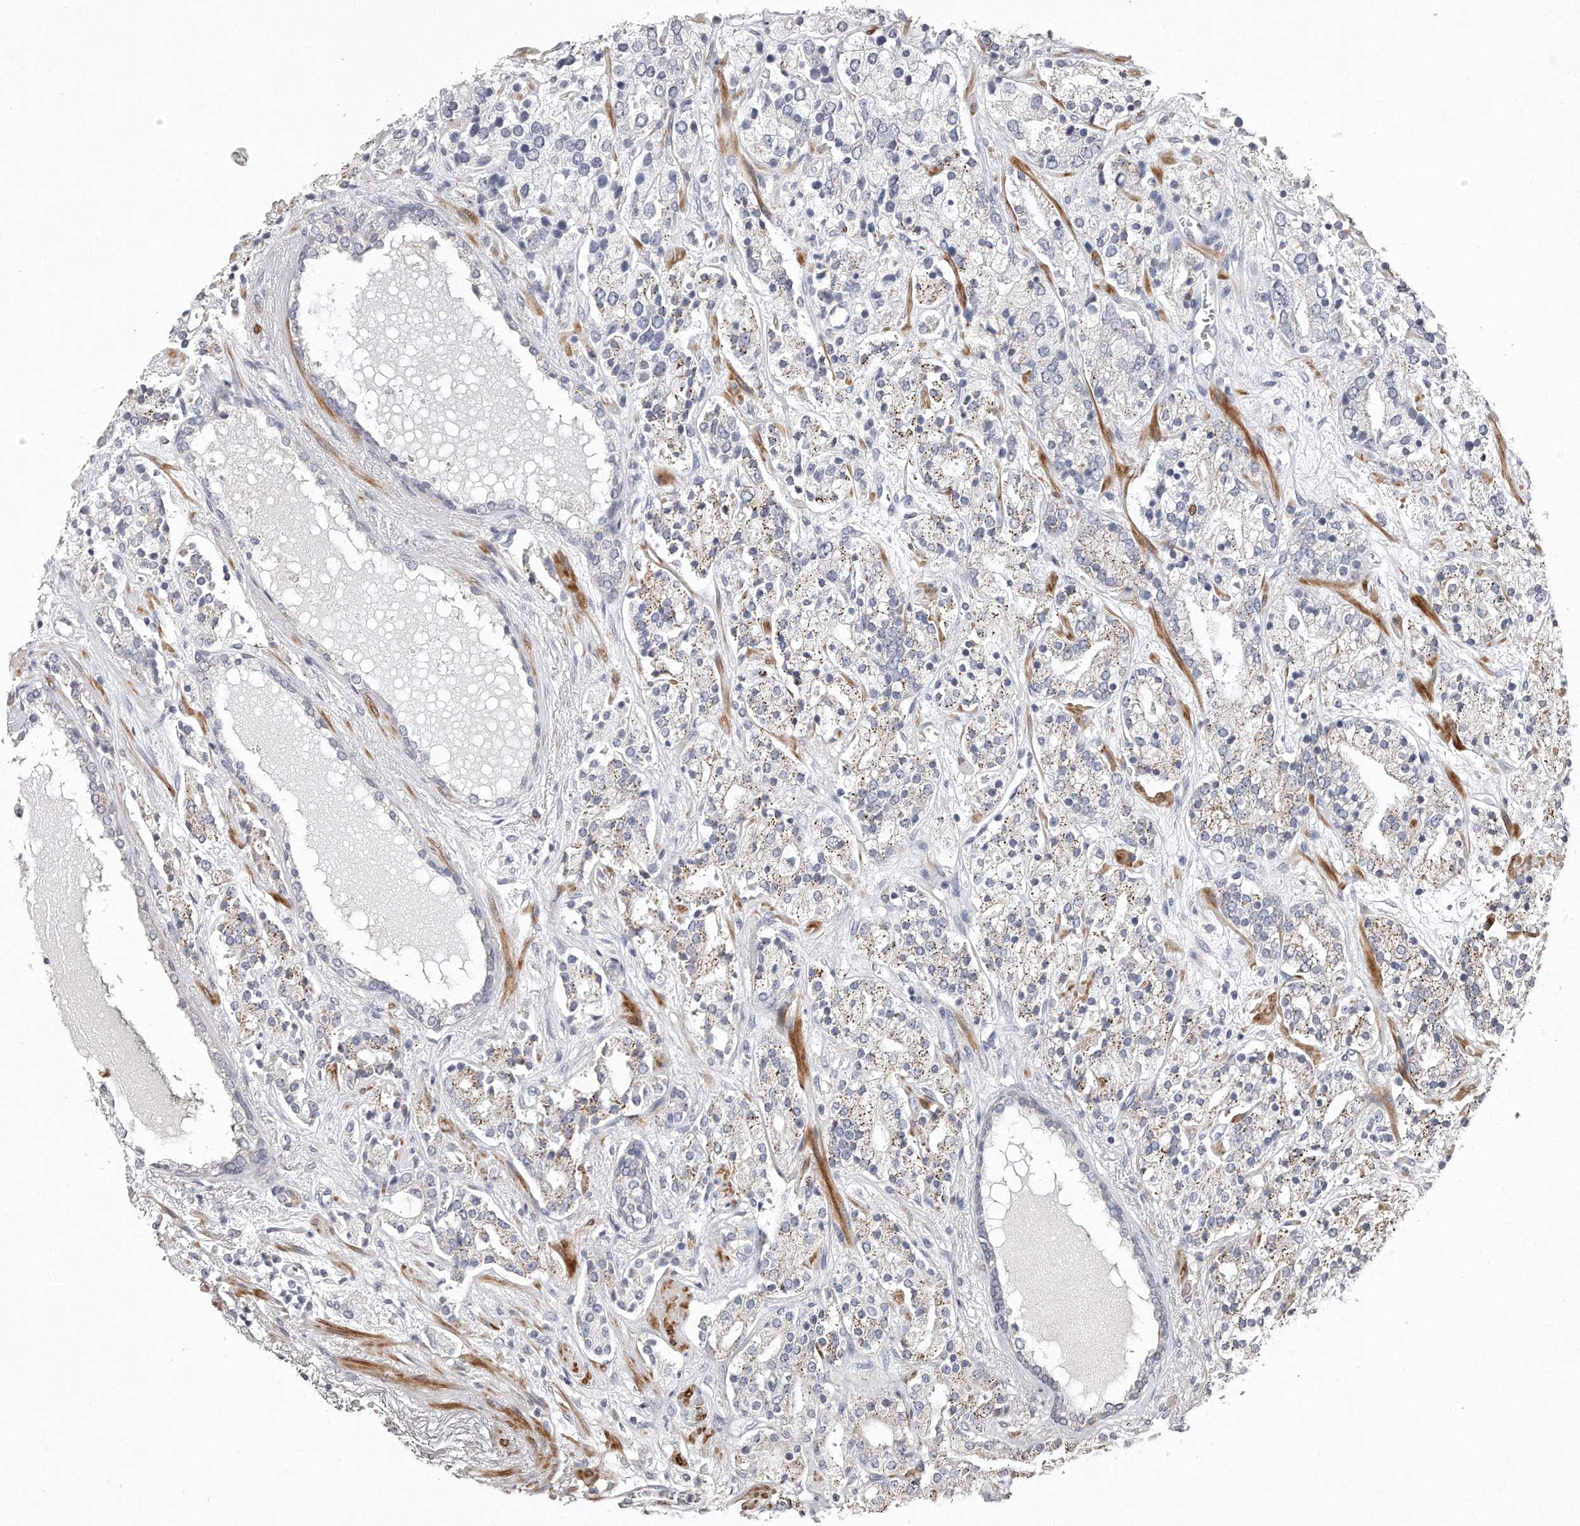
{"staining": {"intensity": "weak", "quantity": ">75%", "location": "cytoplasmic/membranous"}, "tissue": "prostate cancer", "cell_type": "Tumor cells", "image_type": "cancer", "snomed": [{"axis": "morphology", "description": "Adenocarcinoma, High grade"}, {"axis": "topography", "description": "Prostate"}], "caption": "Immunohistochemical staining of human prostate high-grade adenocarcinoma displays weak cytoplasmic/membranous protein positivity in about >75% of tumor cells.", "gene": "TECR", "patient": {"sex": "male", "age": 71}}